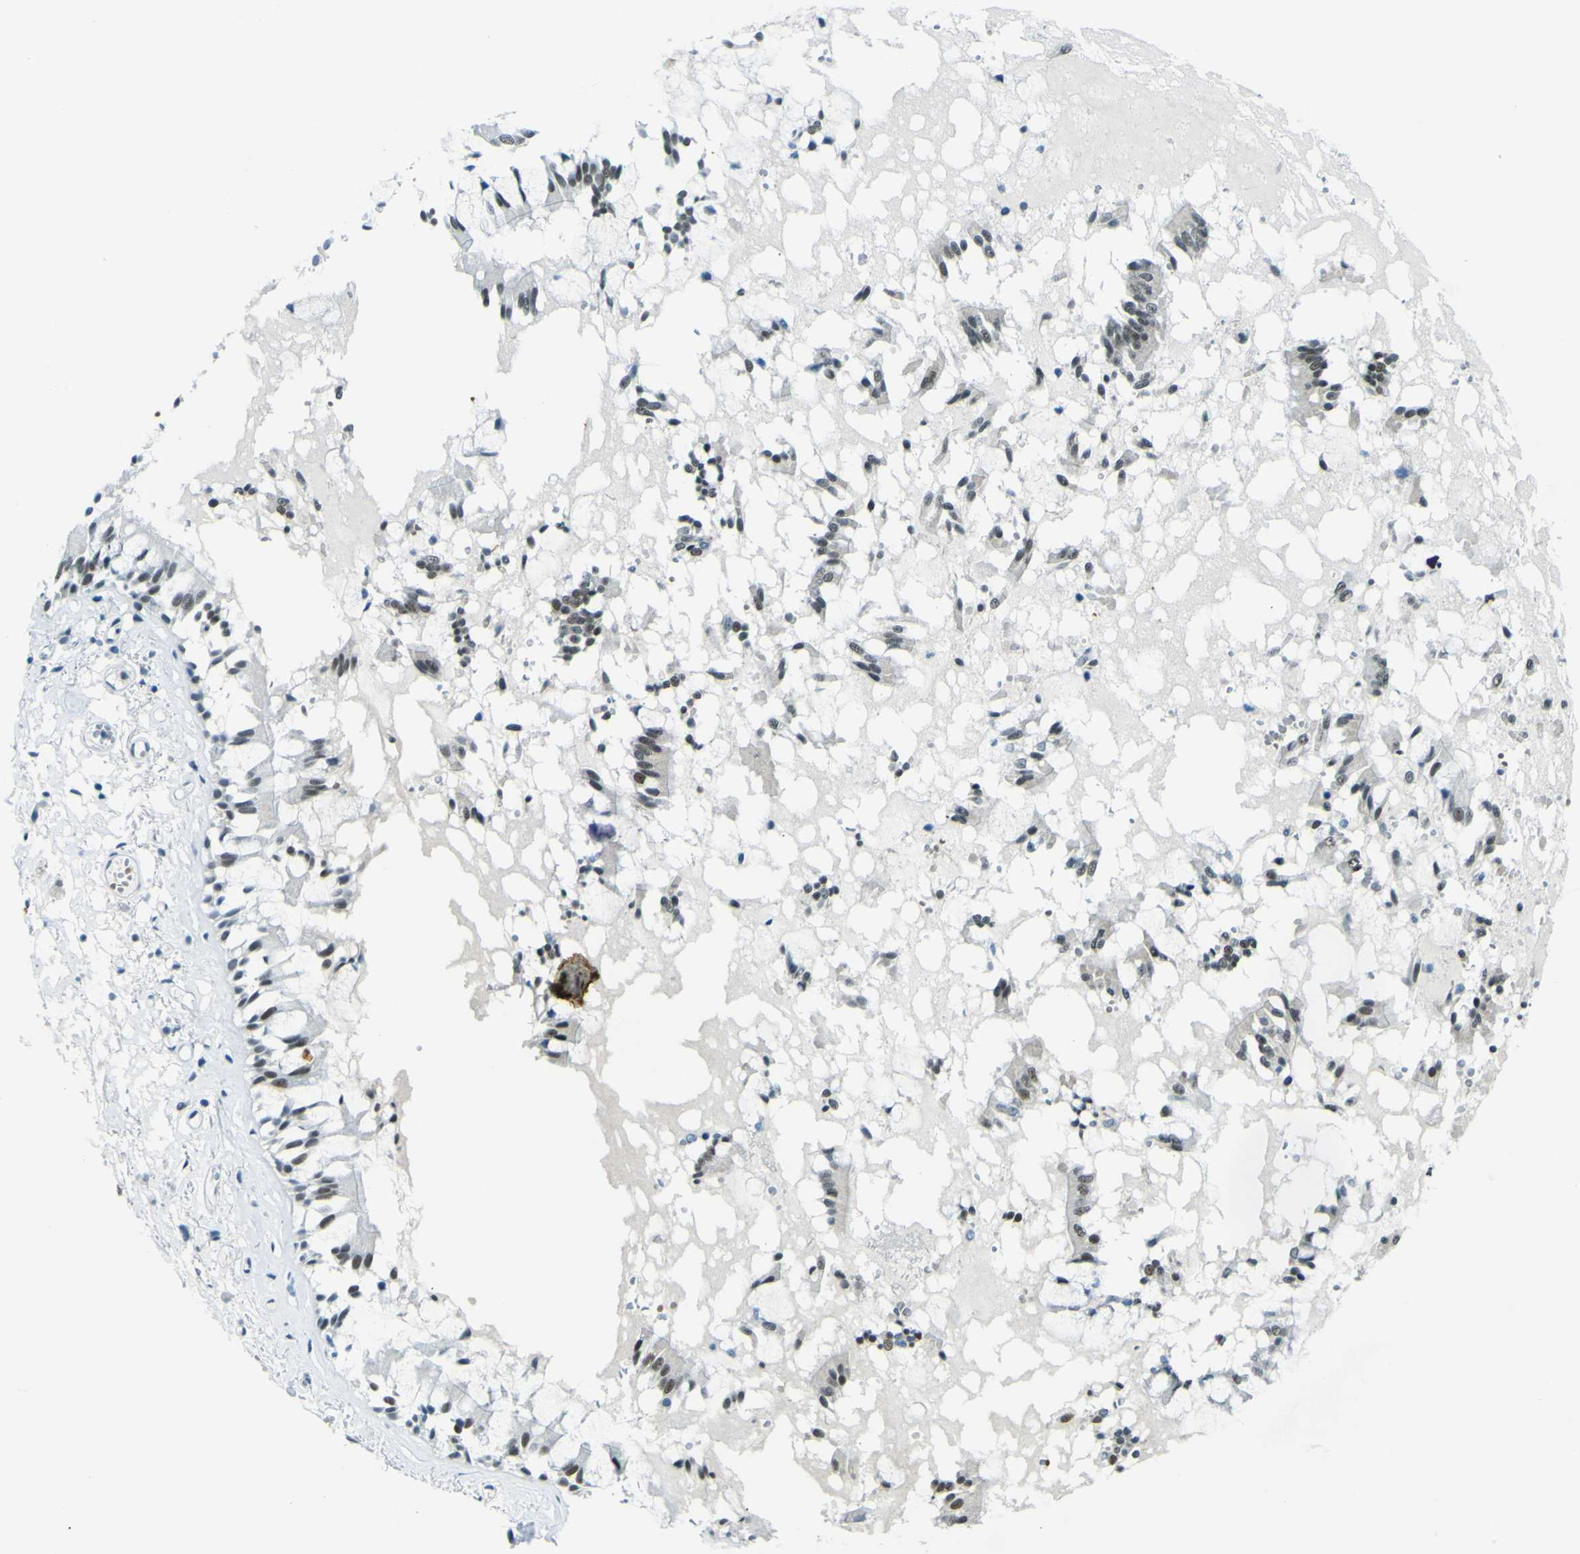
{"staining": {"intensity": "weak", "quantity": "25%-75%", "location": "cytoplasmic/membranous"}, "tissue": "bronchus", "cell_type": "Respiratory epithelial cells", "image_type": "normal", "snomed": [{"axis": "morphology", "description": "Normal tissue, NOS"}, {"axis": "morphology", "description": "Inflammation, NOS"}, {"axis": "topography", "description": "Cartilage tissue"}, {"axis": "topography", "description": "Lung"}], "caption": "Respiratory epithelial cells reveal weak cytoplasmic/membranous positivity in about 25%-75% of cells in unremarkable bronchus.", "gene": "CEBPG", "patient": {"sex": "male", "age": 71}}